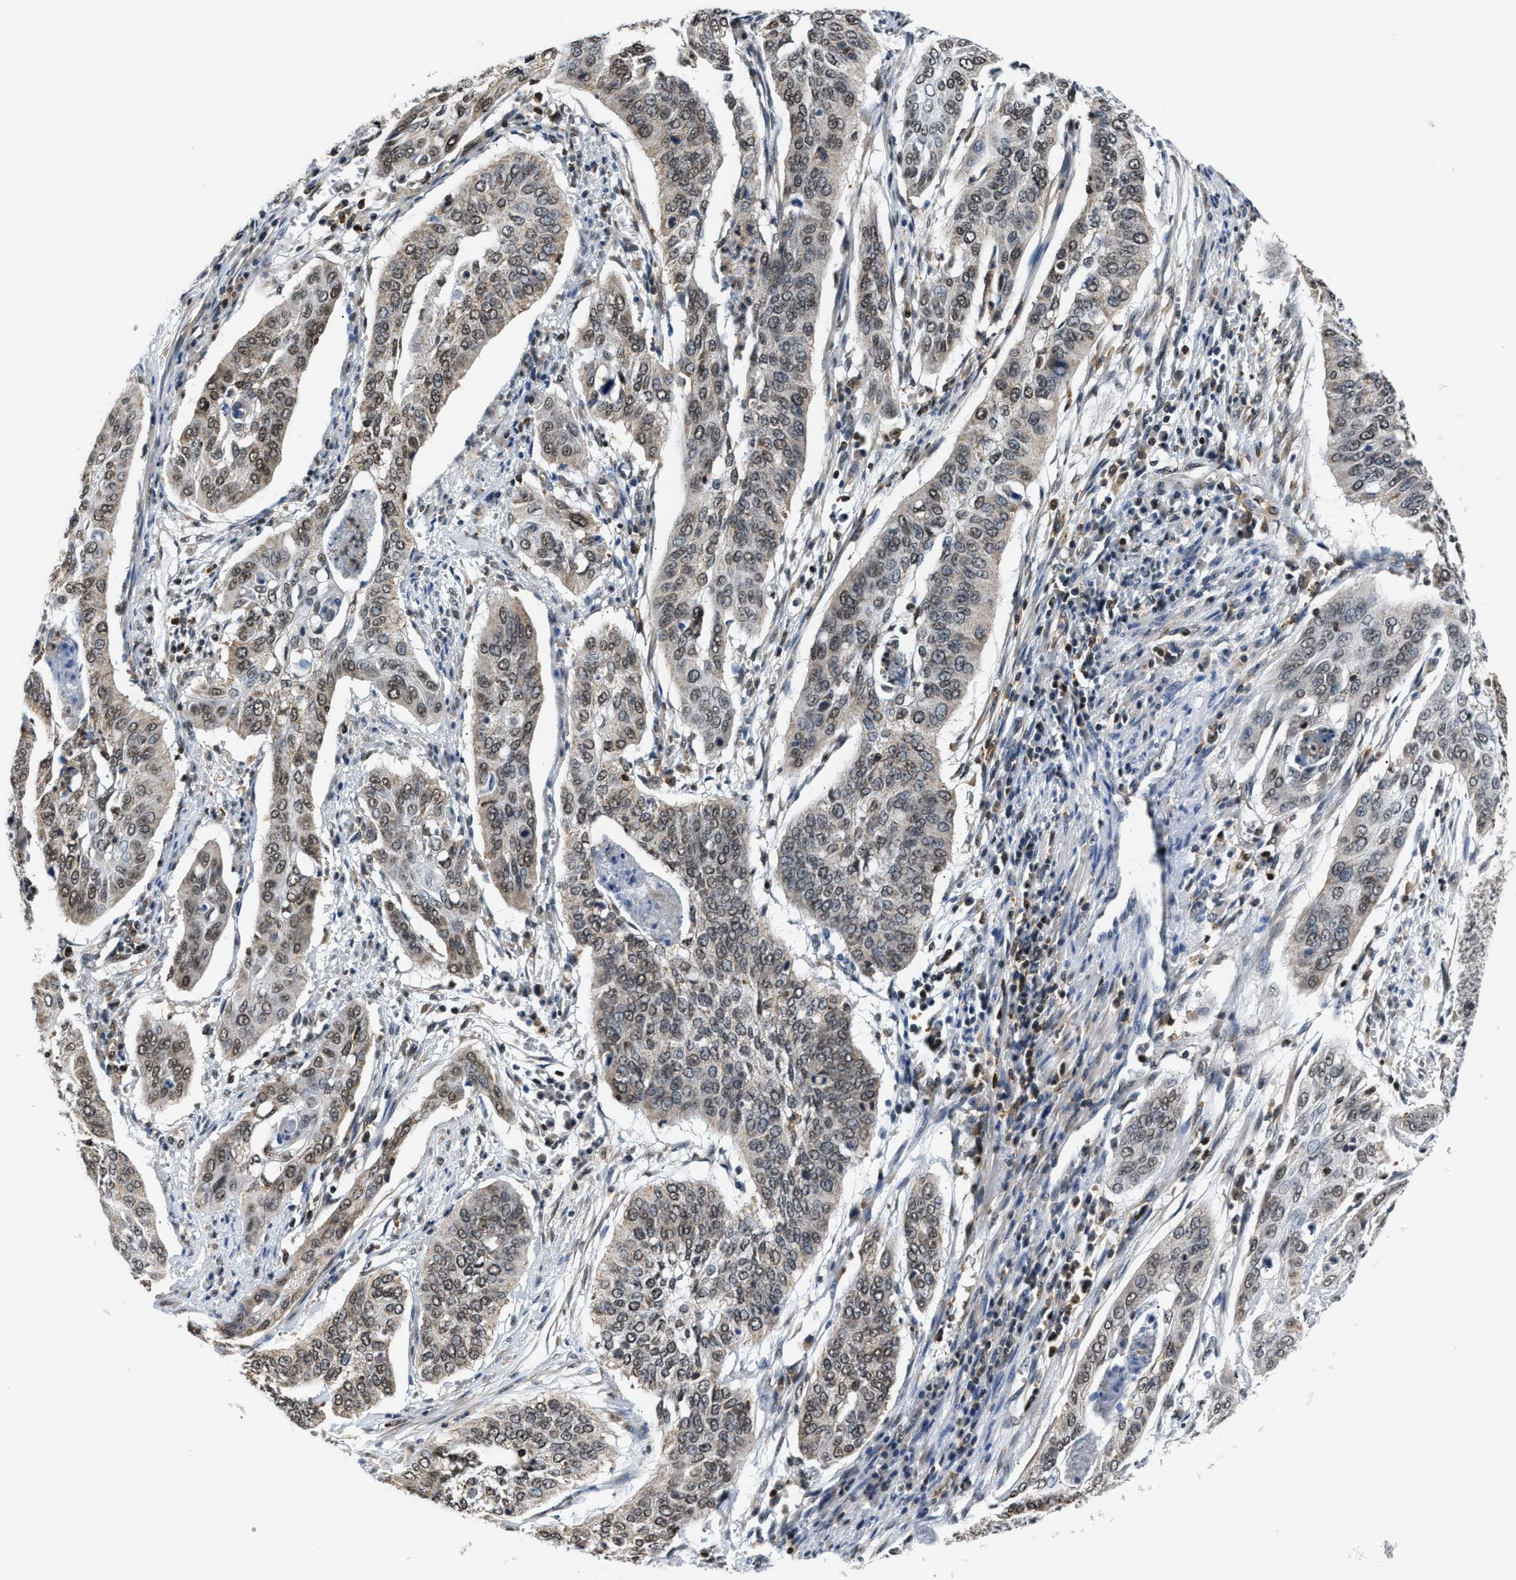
{"staining": {"intensity": "weak", "quantity": ">75%", "location": "cytoplasmic/membranous,nuclear"}, "tissue": "cervical cancer", "cell_type": "Tumor cells", "image_type": "cancer", "snomed": [{"axis": "morphology", "description": "Squamous cell carcinoma, NOS"}, {"axis": "topography", "description": "Cervix"}], "caption": "Tumor cells display low levels of weak cytoplasmic/membranous and nuclear staining in approximately >75% of cells in cervical cancer.", "gene": "STK10", "patient": {"sex": "female", "age": 39}}